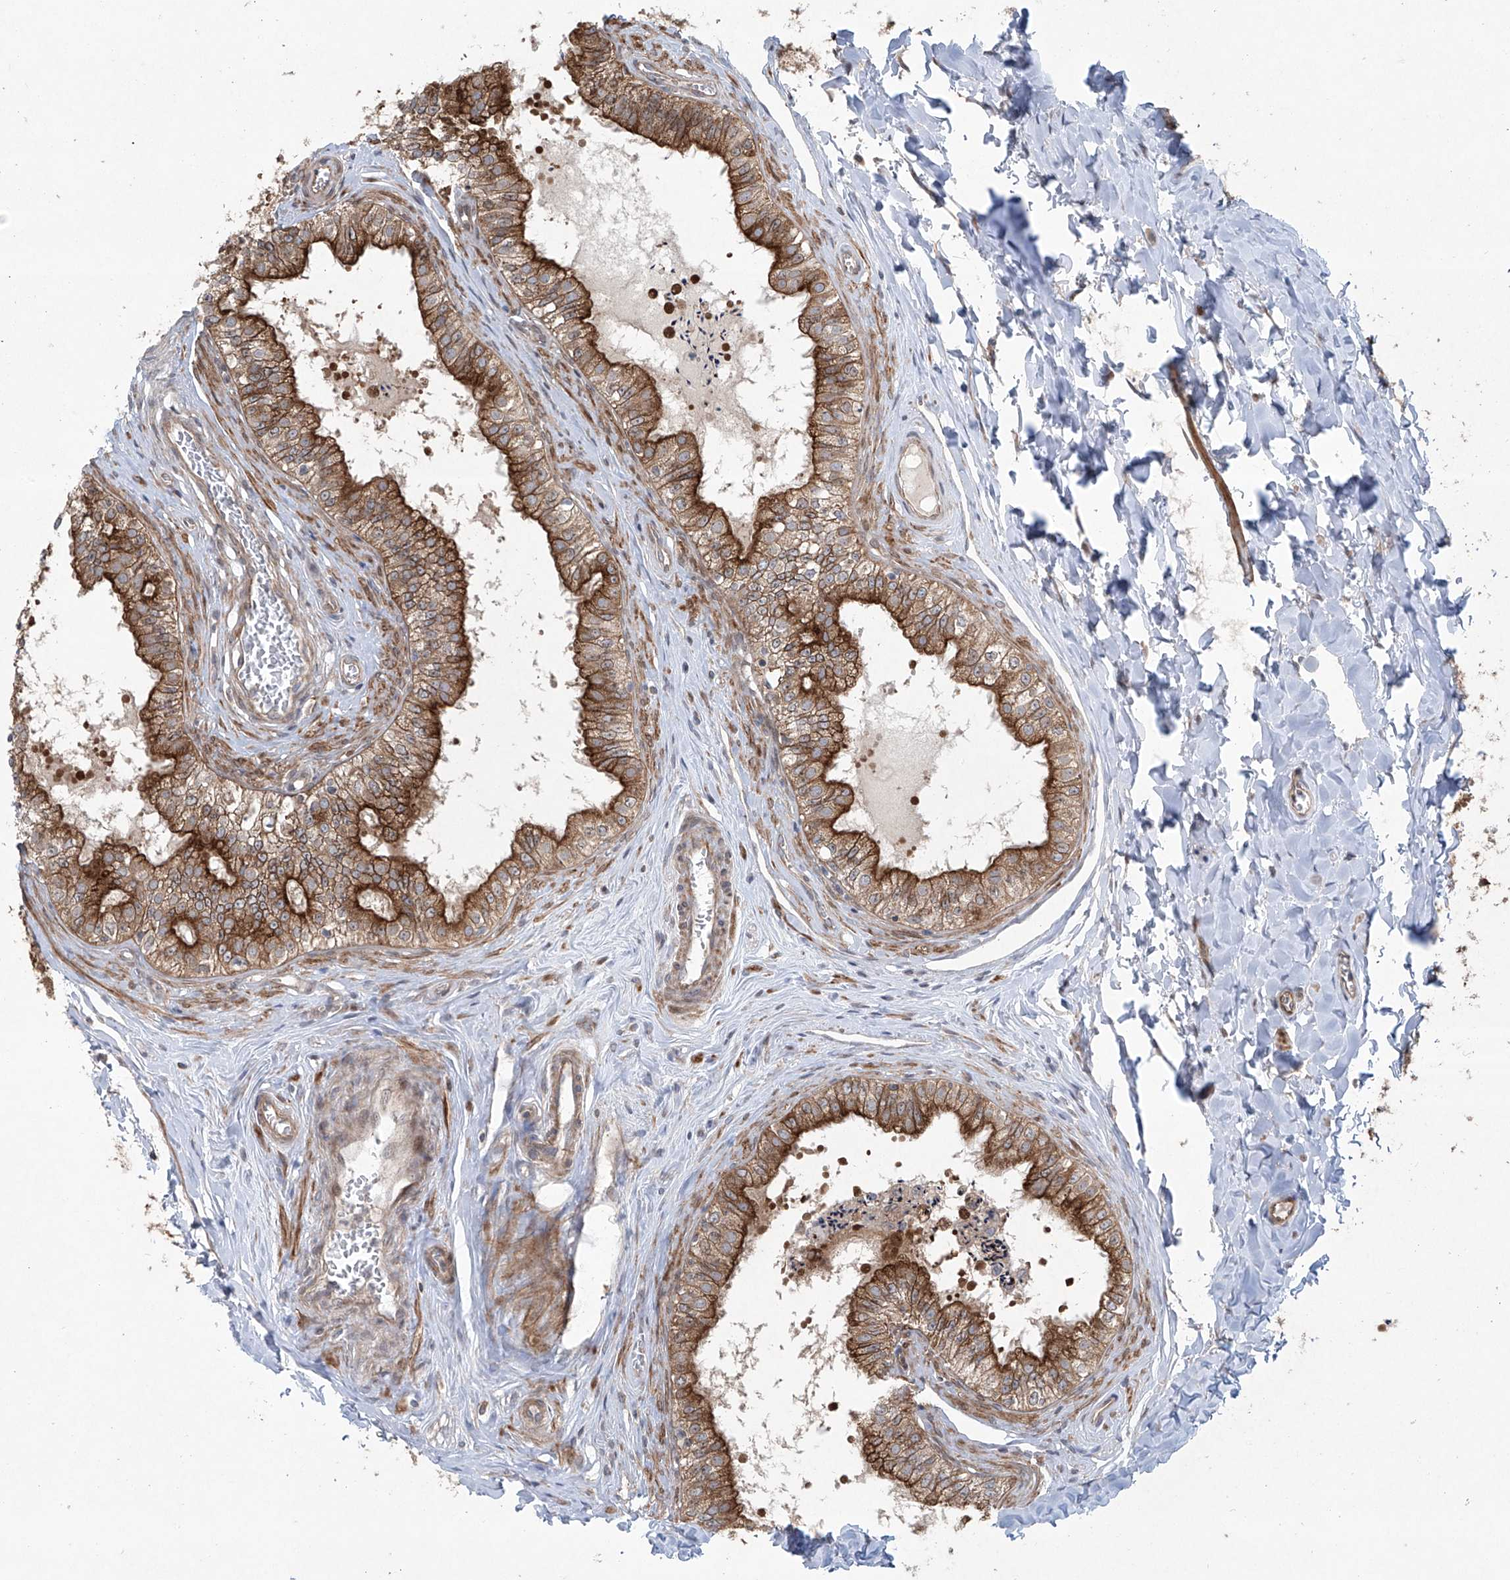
{"staining": {"intensity": "moderate", "quantity": "25%-75%", "location": "cytoplasmic/membranous"}, "tissue": "epididymis", "cell_type": "Glandular cells", "image_type": "normal", "snomed": [{"axis": "morphology", "description": "Normal tissue, NOS"}, {"axis": "topography", "description": "Epididymis"}], "caption": "Brown immunohistochemical staining in normal epididymis shows moderate cytoplasmic/membranous expression in about 25%-75% of glandular cells.", "gene": "KLC4", "patient": {"sex": "male", "age": 29}}